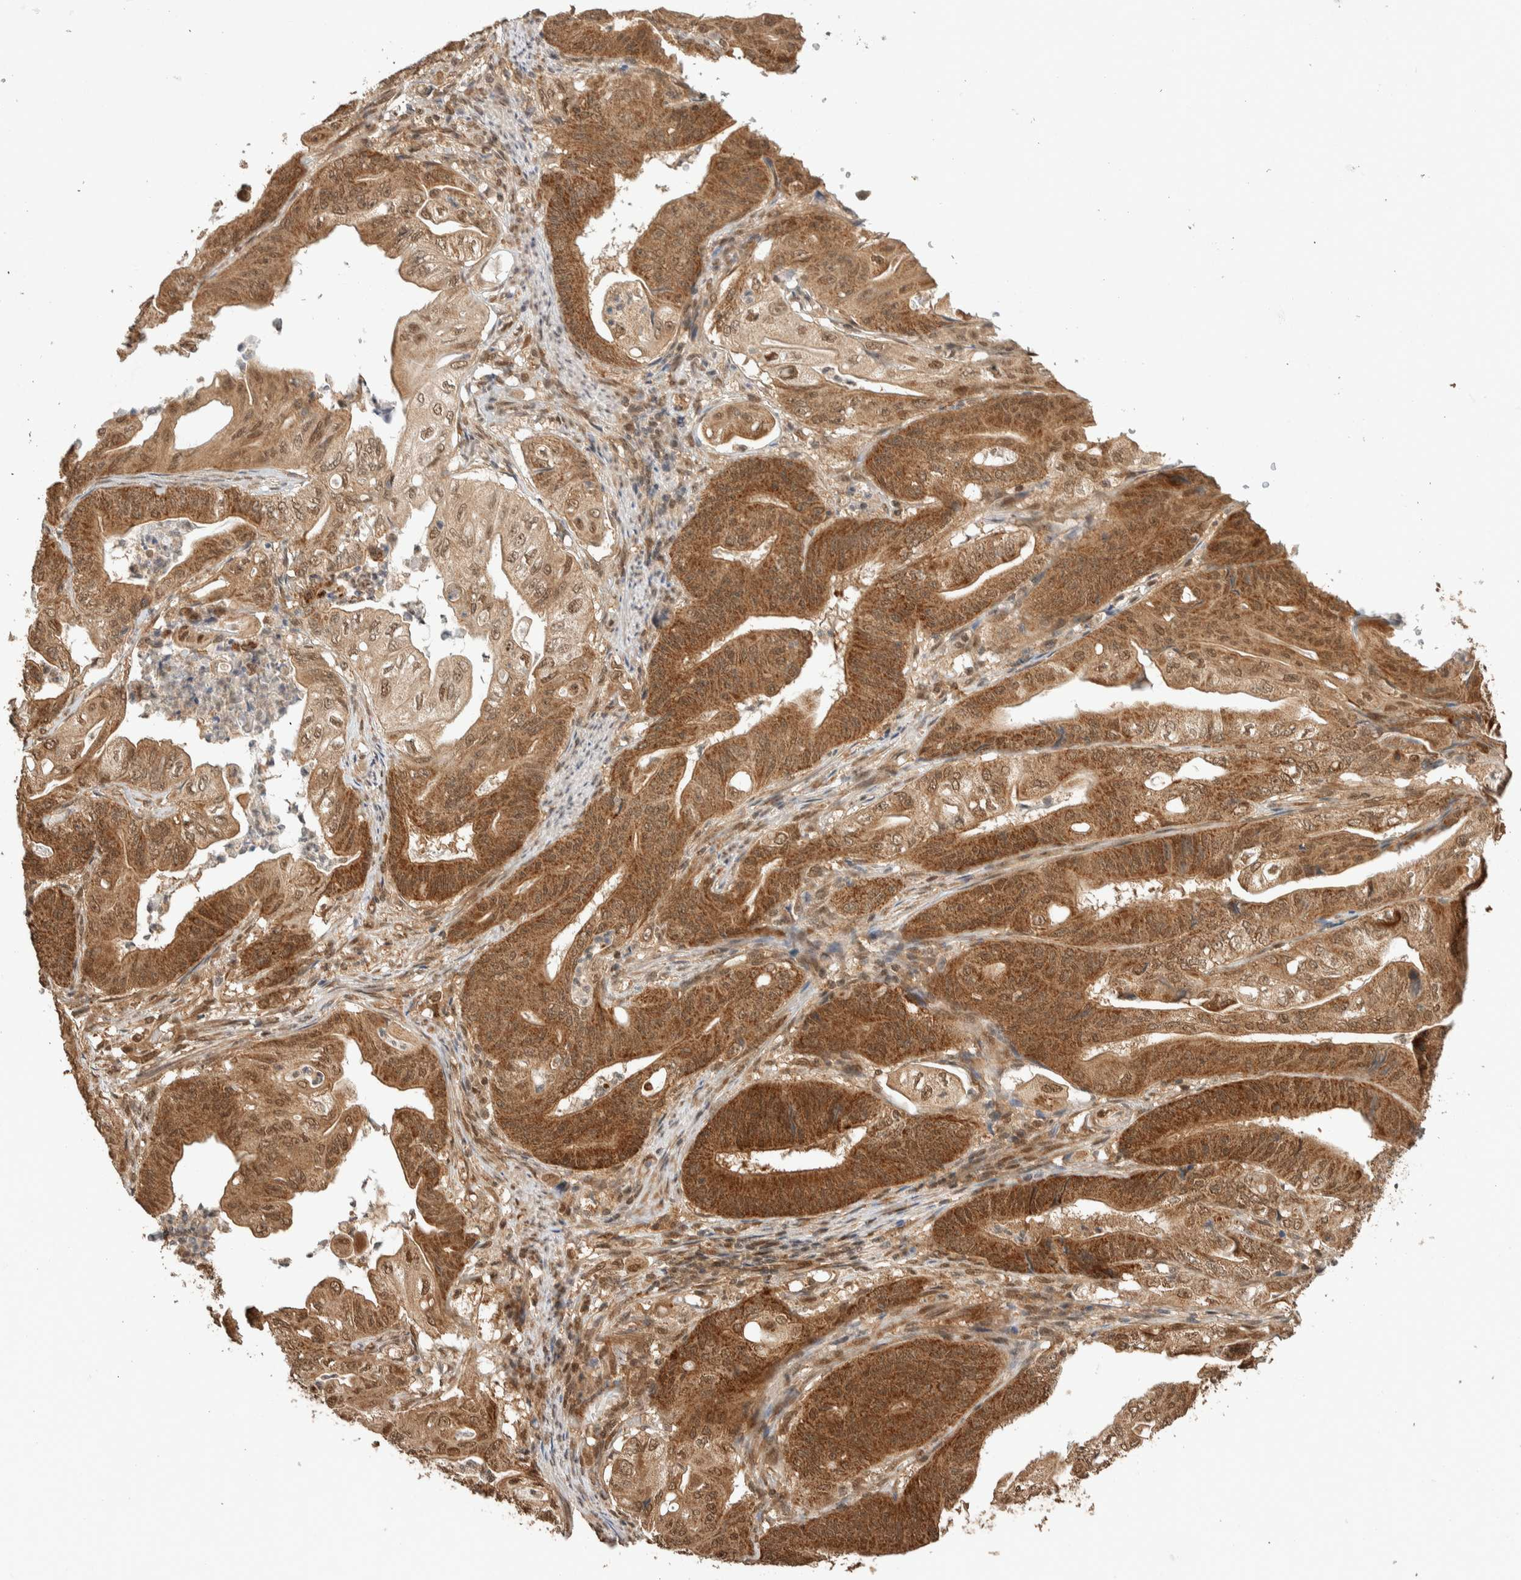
{"staining": {"intensity": "strong", "quantity": ">75%", "location": "cytoplasmic/membranous,nuclear"}, "tissue": "stomach cancer", "cell_type": "Tumor cells", "image_type": "cancer", "snomed": [{"axis": "morphology", "description": "Adenocarcinoma, NOS"}, {"axis": "topography", "description": "Stomach"}], "caption": "Immunohistochemistry image of neoplastic tissue: human stomach adenocarcinoma stained using immunohistochemistry displays high levels of strong protein expression localized specifically in the cytoplasmic/membranous and nuclear of tumor cells, appearing as a cytoplasmic/membranous and nuclear brown color.", "gene": "ZBTB2", "patient": {"sex": "female", "age": 73}}